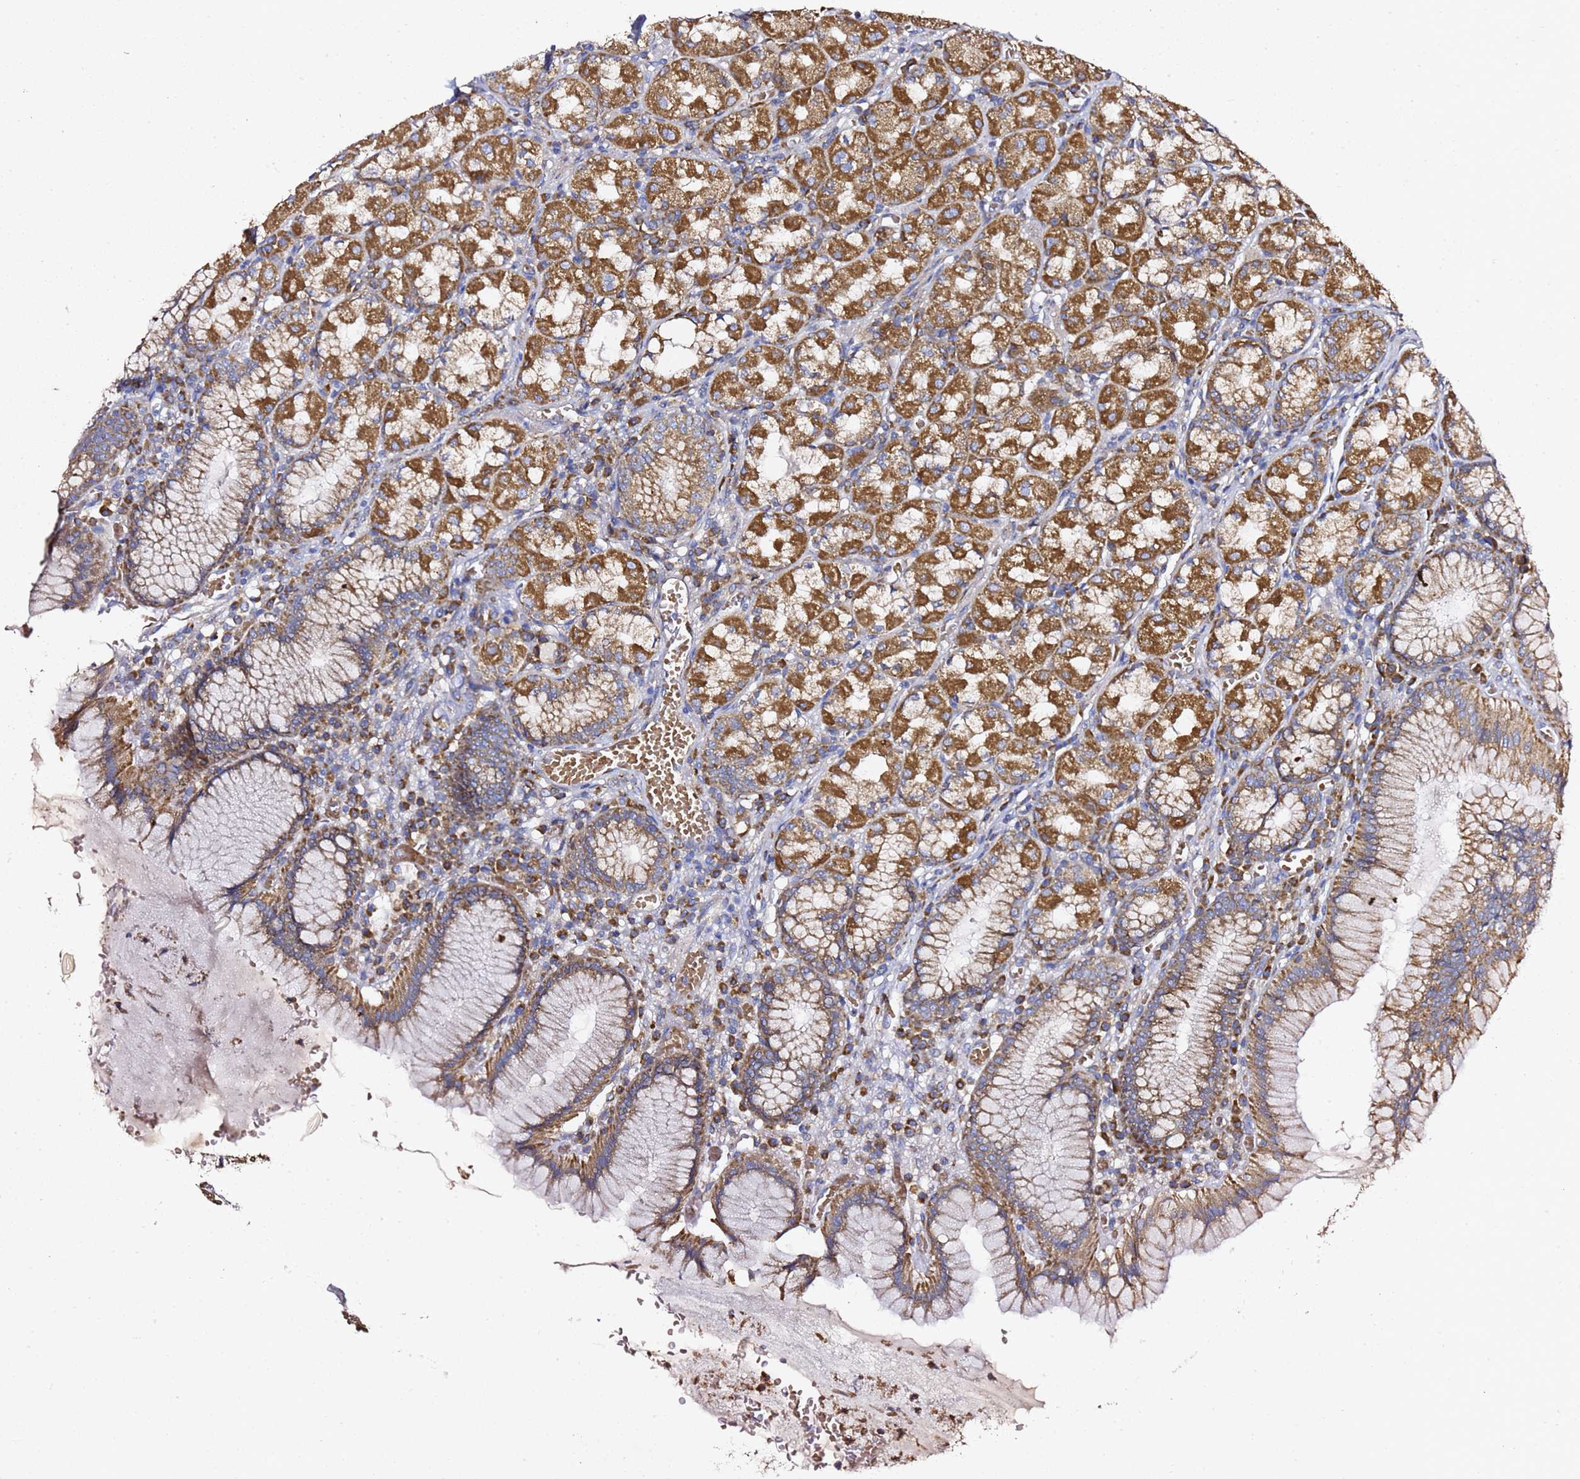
{"staining": {"intensity": "moderate", "quantity": ">75%", "location": "cytoplasmic/membranous"}, "tissue": "stomach", "cell_type": "Glandular cells", "image_type": "normal", "snomed": [{"axis": "morphology", "description": "Normal tissue, NOS"}, {"axis": "topography", "description": "Stomach"}], "caption": "Stomach stained with DAB (3,3'-diaminobenzidine) immunohistochemistry (IHC) displays medium levels of moderate cytoplasmic/membranous expression in approximately >75% of glandular cells. (DAB = brown stain, brightfield microscopy at high magnification).", "gene": "C19orf12", "patient": {"sex": "male", "age": 55}}